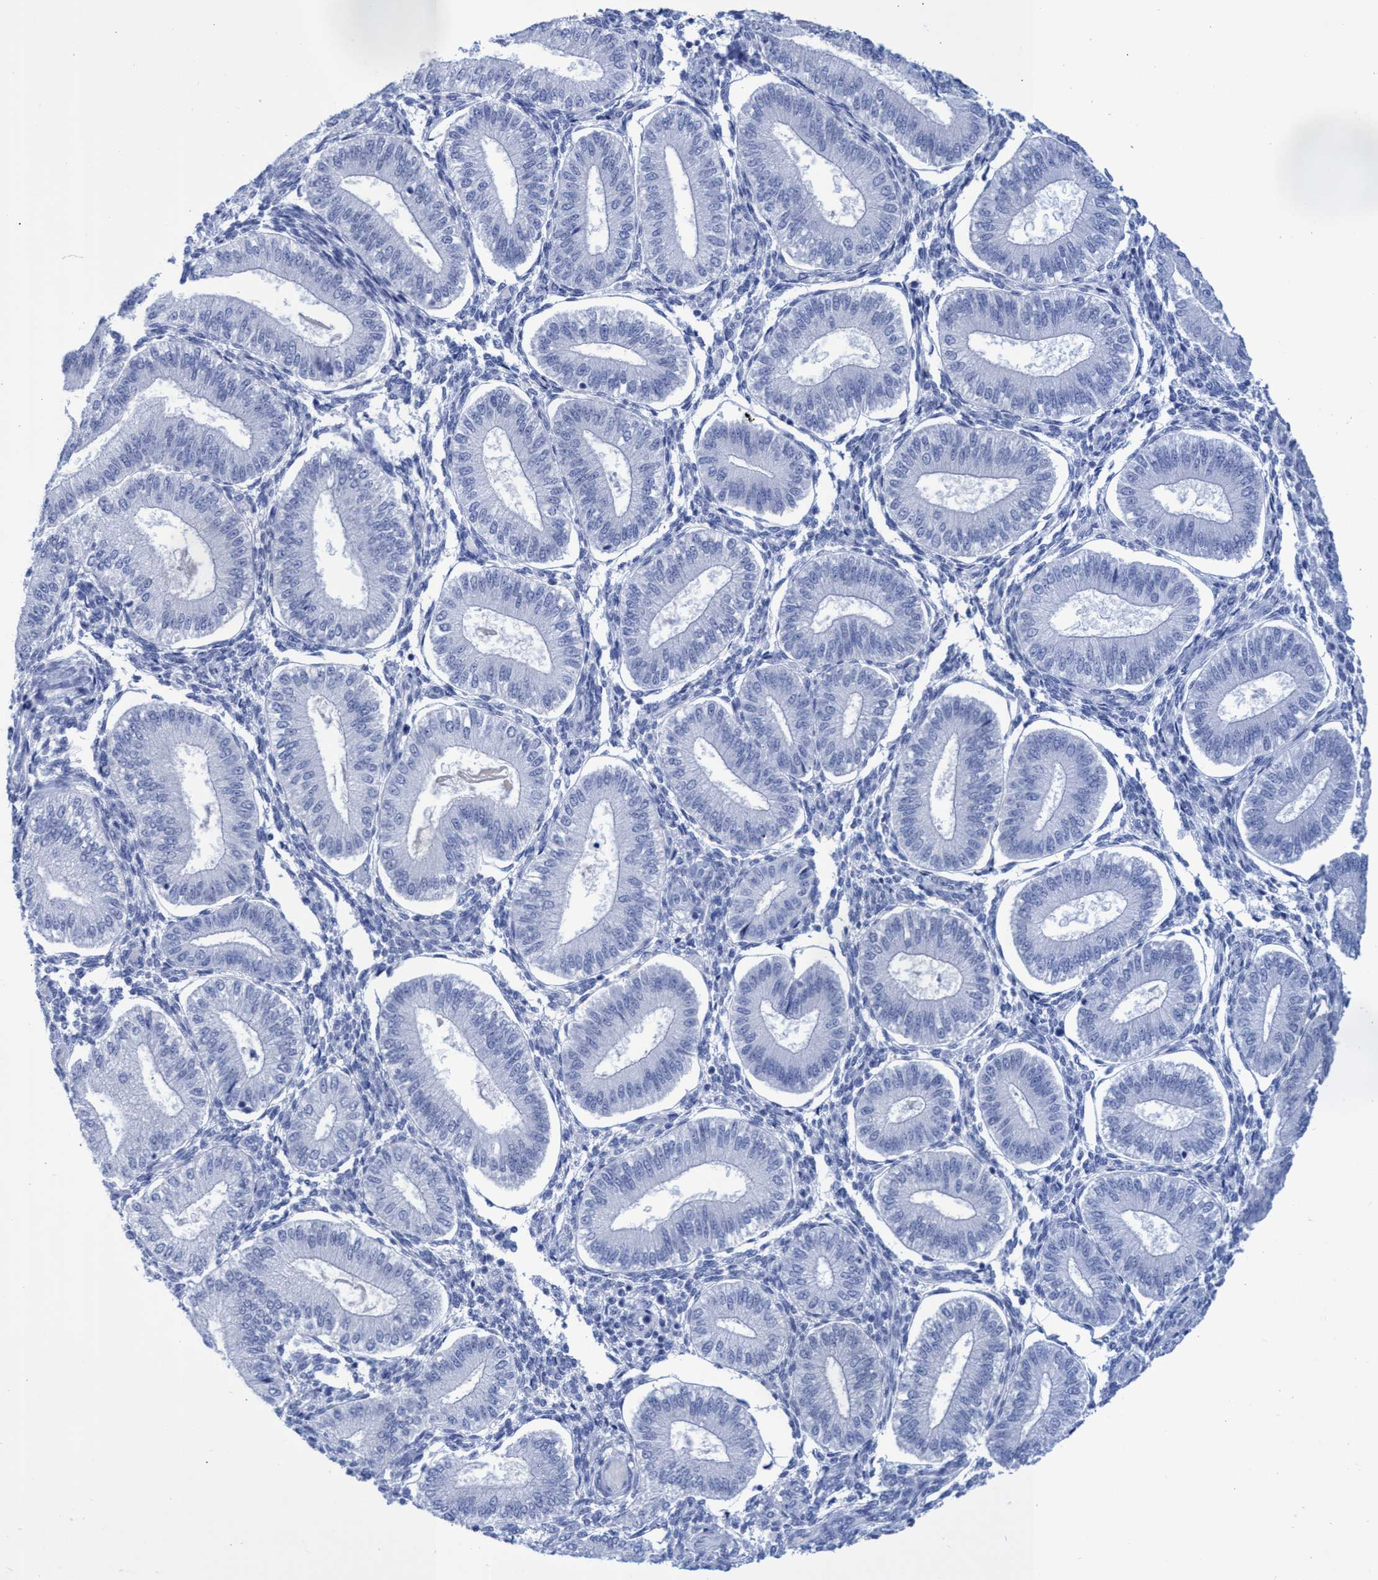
{"staining": {"intensity": "negative", "quantity": "none", "location": "none"}, "tissue": "endometrium", "cell_type": "Cells in endometrial stroma", "image_type": "normal", "snomed": [{"axis": "morphology", "description": "Normal tissue, NOS"}, {"axis": "topography", "description": "Endometrium"}], "caption": "Immunohistochemical staining of benign human endometrium reveals no significant expression in cells in endometrial stroma.", "gene": "INSL6", "patient": {"sex": "female", "age": 39}}